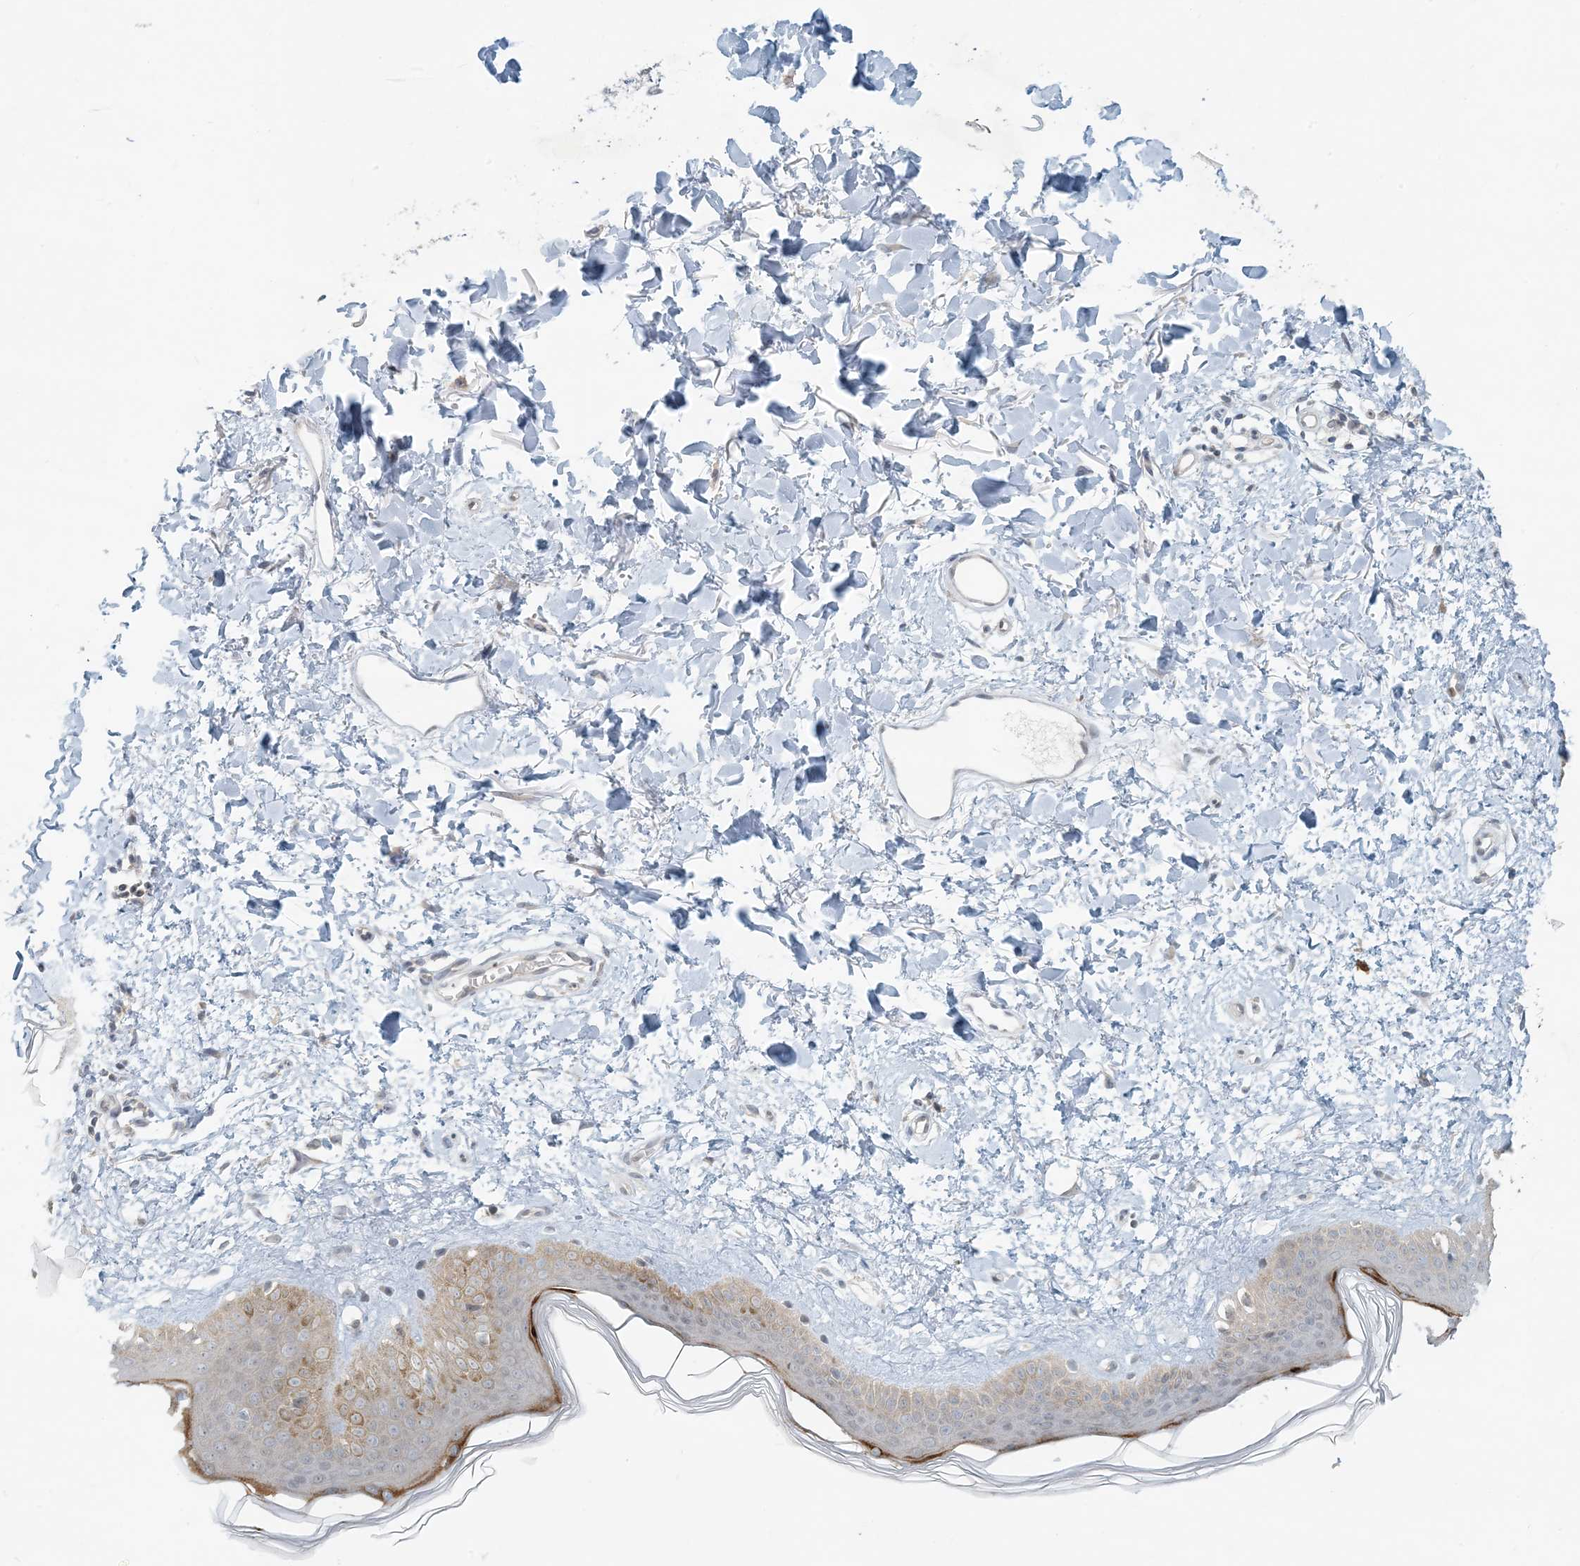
{"staining": {"intensity": "weak", "quantity": "25%-75%", "location": "cytoplasmic/membranous"}, "tissue": "skin", "cell_type": "Fibroblasts", "image_type": "normal", "snomed": [{"axis": "morphology", "description": "Normal tissue, NOS"}, {"axis": "topography", "description": "Skin"}], "caption": "A photomicrograph showing weak cytoplasmic/membranous positivity in about 25%-75% of fibroblasts in normal skin, as visualized by brown immunohistochemical staining.", "gene": "OBI1", "patient": {"sex": "female", "age": 58}}